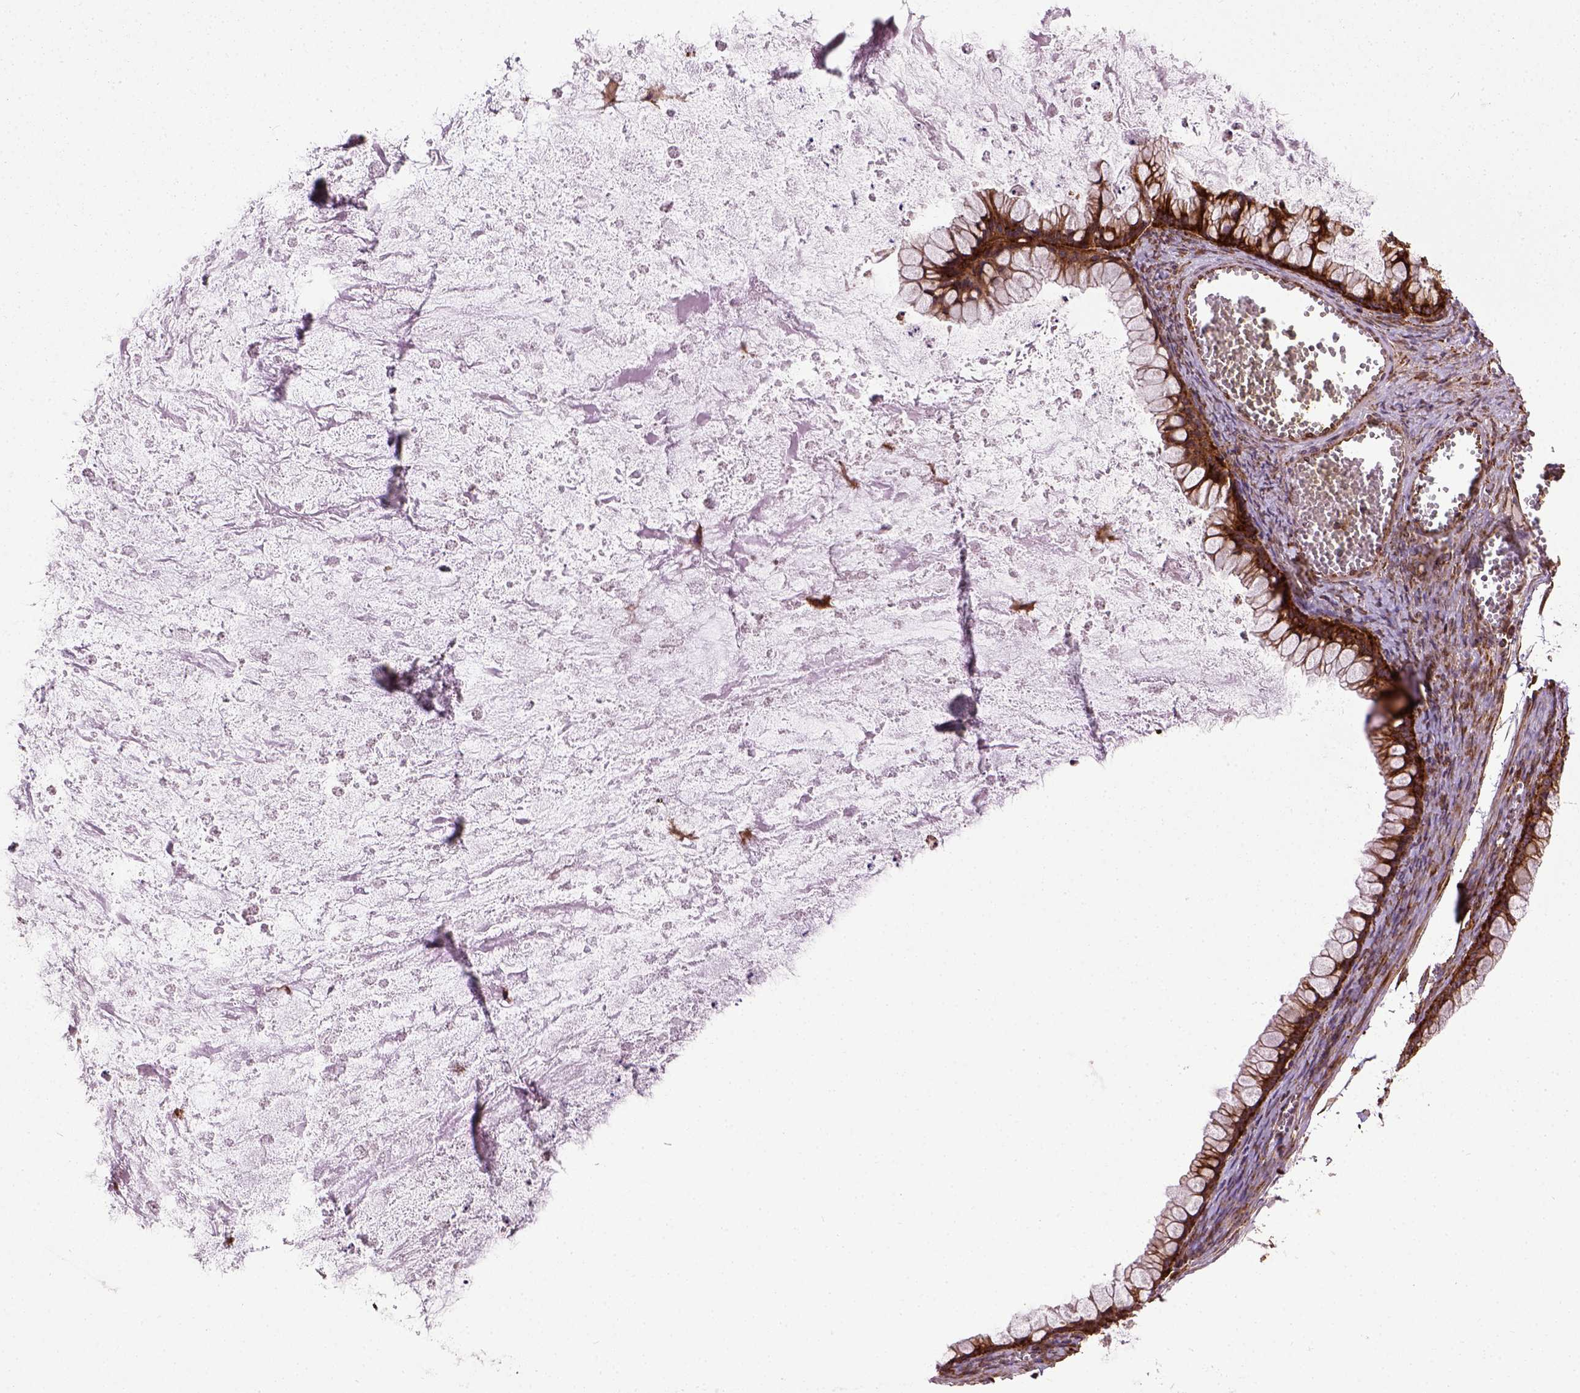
{"staining": {"intensity": "strong", "quantity": ">75%", "location": "cytoplasmic/membranous"}, "tissue": "ovarian cancer", "cell_type": "Tumor cells", "image_type": "cancer", "snomed": [{"axis": "morphology", "description": "Cystadenocarcinoma, mucinous, NOS"}, {"axis": "topography", "description": "Ovary"}], "caption": "Immunohistochemical staining of mucinous cystadenocarcinoma (ovarian) reveals high levels of strong cytoplasmic/membranous protein positivity in approximately >75% of tumor cells. The staining was performed using DAB (3,3'-diaminobenzidine), with brown indicating positive protein expression. Nuclei are stained blue with hematoxylin.", "gene": "CAPRIN1", "patient": {"sex": "female", "age": 67}}